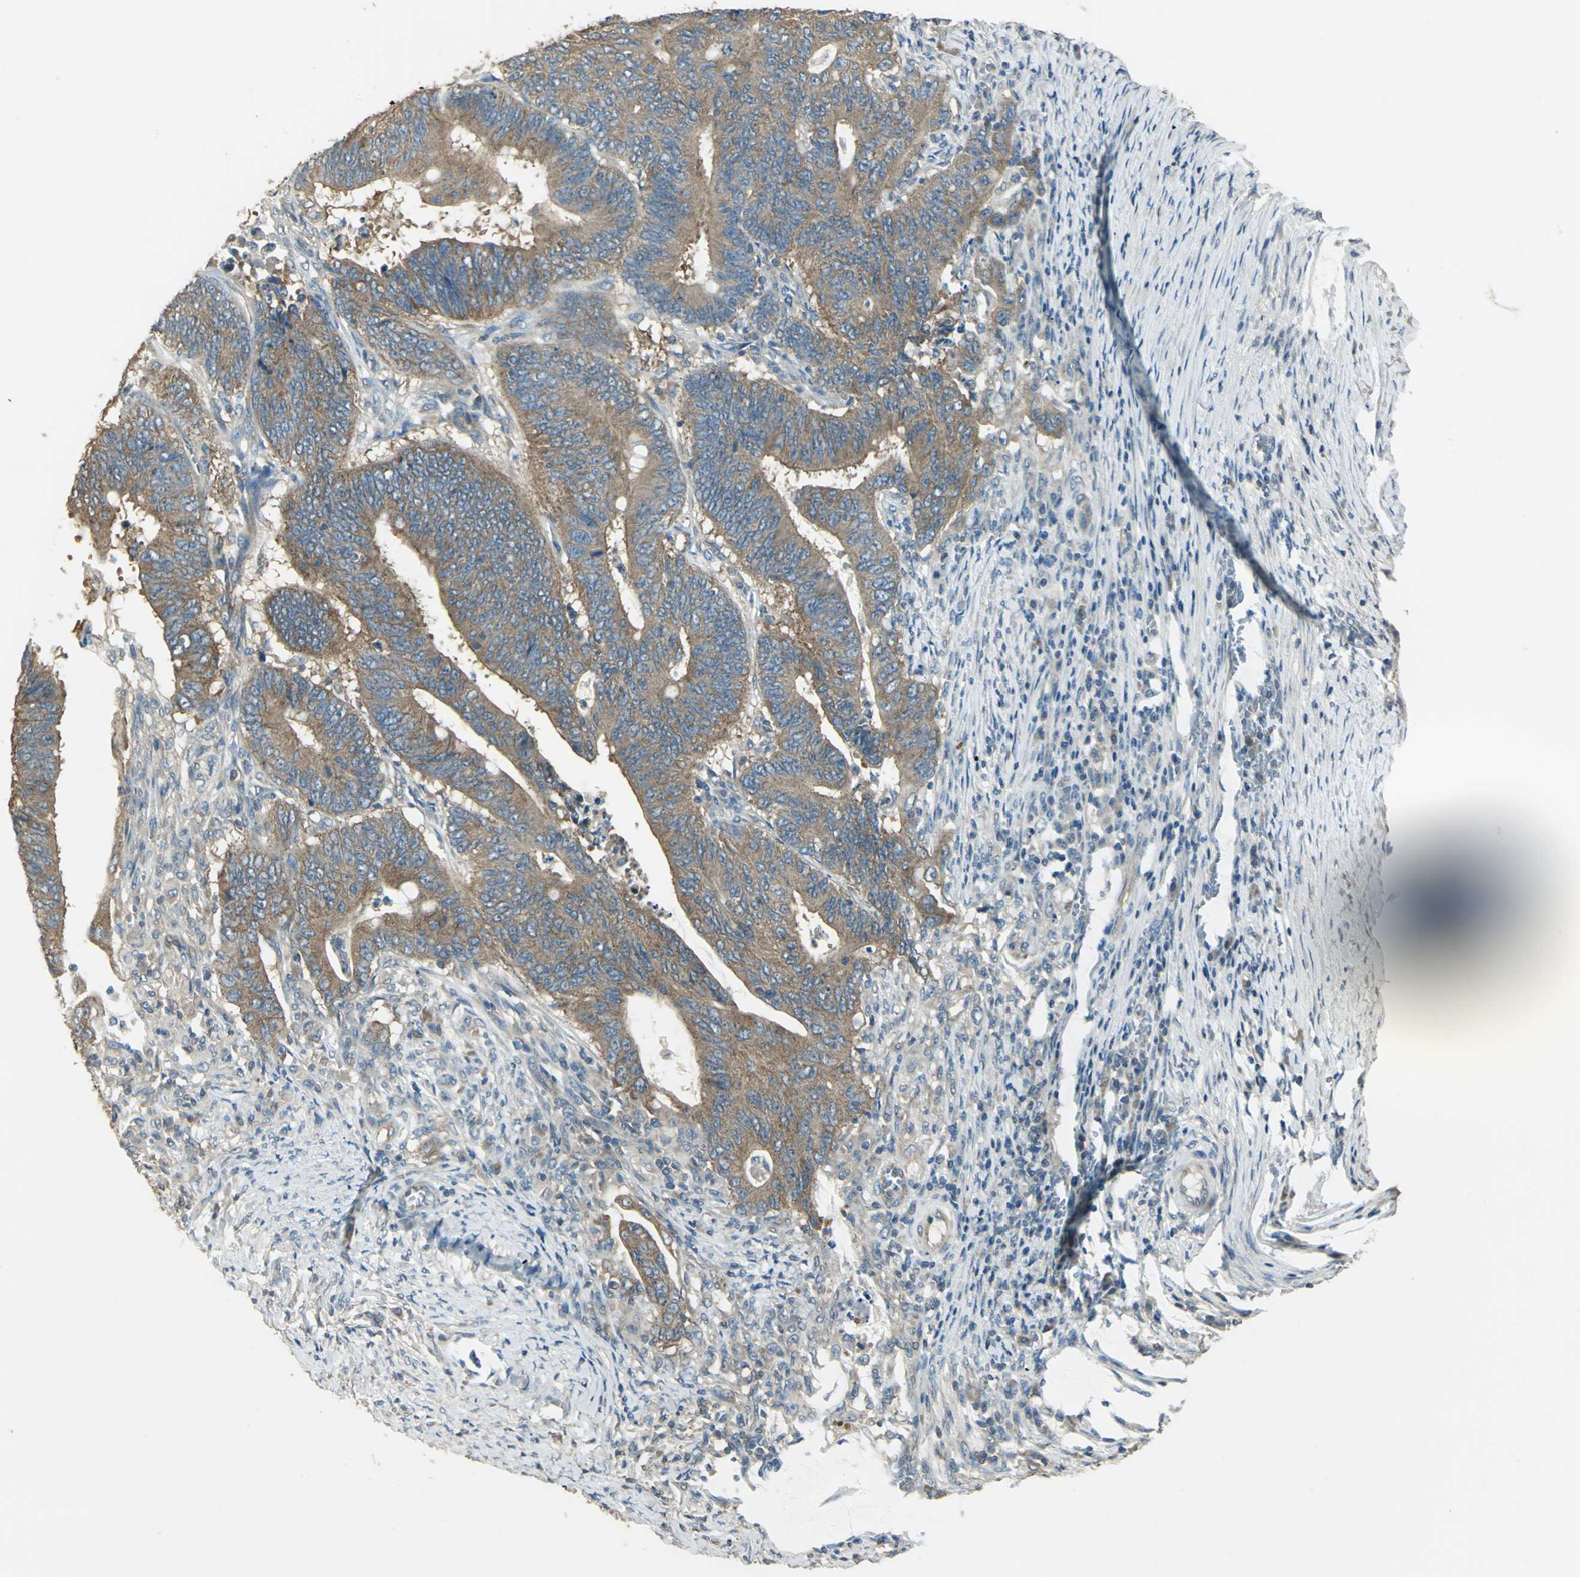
{"staining": {"intensity": "moderate", "quantity": ">75%", "location": "cytoplasmic/membranous"}, "tissue": "colorectal cancer", "cell_type": "Tumor cells", "image_type": "cancer", "snomed": [{"axis": "morphology", "description": "Adenocarcinoma, NOS"}, {"axis": "topography", "description": "Colon"}], "caption": "Immunohistochemistry (IHC) histopathology image of neoplastic tissue: adenocarcinoma (colorectal) stained using IHC reveals medium levels of moderate protein expression localized specifically in the cytoplasmic/membranous of tumor cells, appearing as a cytoplasmic/membranous brown color.", "gene": "SHC2", "patient": {"sex": "male", "age": 45}}